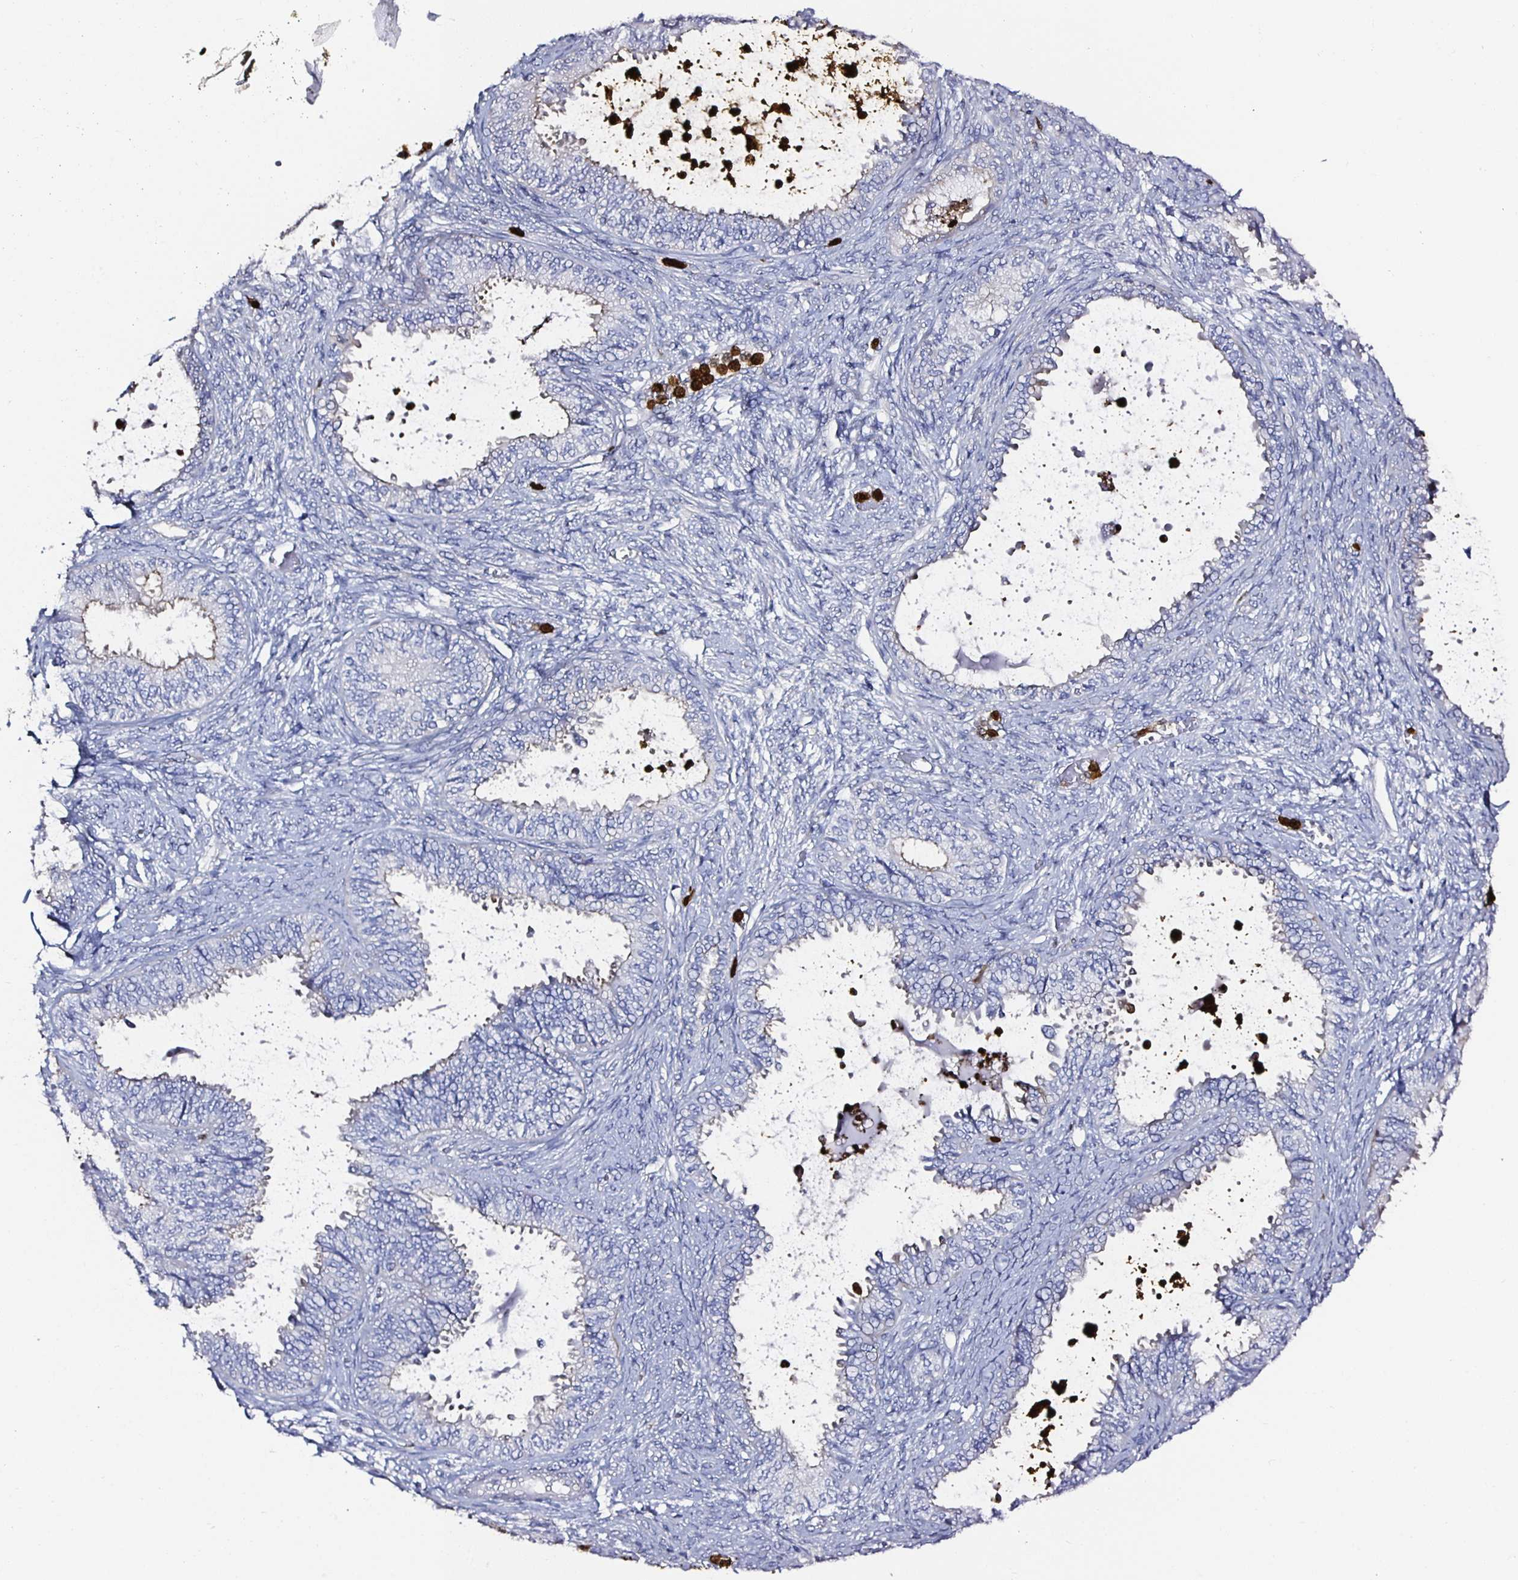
{"staining": {"intensity": "negative", "quantity": "none", "location": "none"}, "tissue": "ovarian cancer", "cell_type": "Tumor cells", "image_type": "cancer", "snomed": [{"axis": "morphology", "description": "Carcinoma, endometroid"}, {"axis": "topography", "description": "Ovary"}], "caption": "A histopathology image of human endometroid carcinoma (ovarian) is negative for staining in tumor cells. The staining was performed using DAB to visualize the protein expression in brown, while the nuclei were stained in blue with hematoxylin (Magnification: 20x).", "gene": "TLR4", "patient": {"sex": "female", "age": 70}}